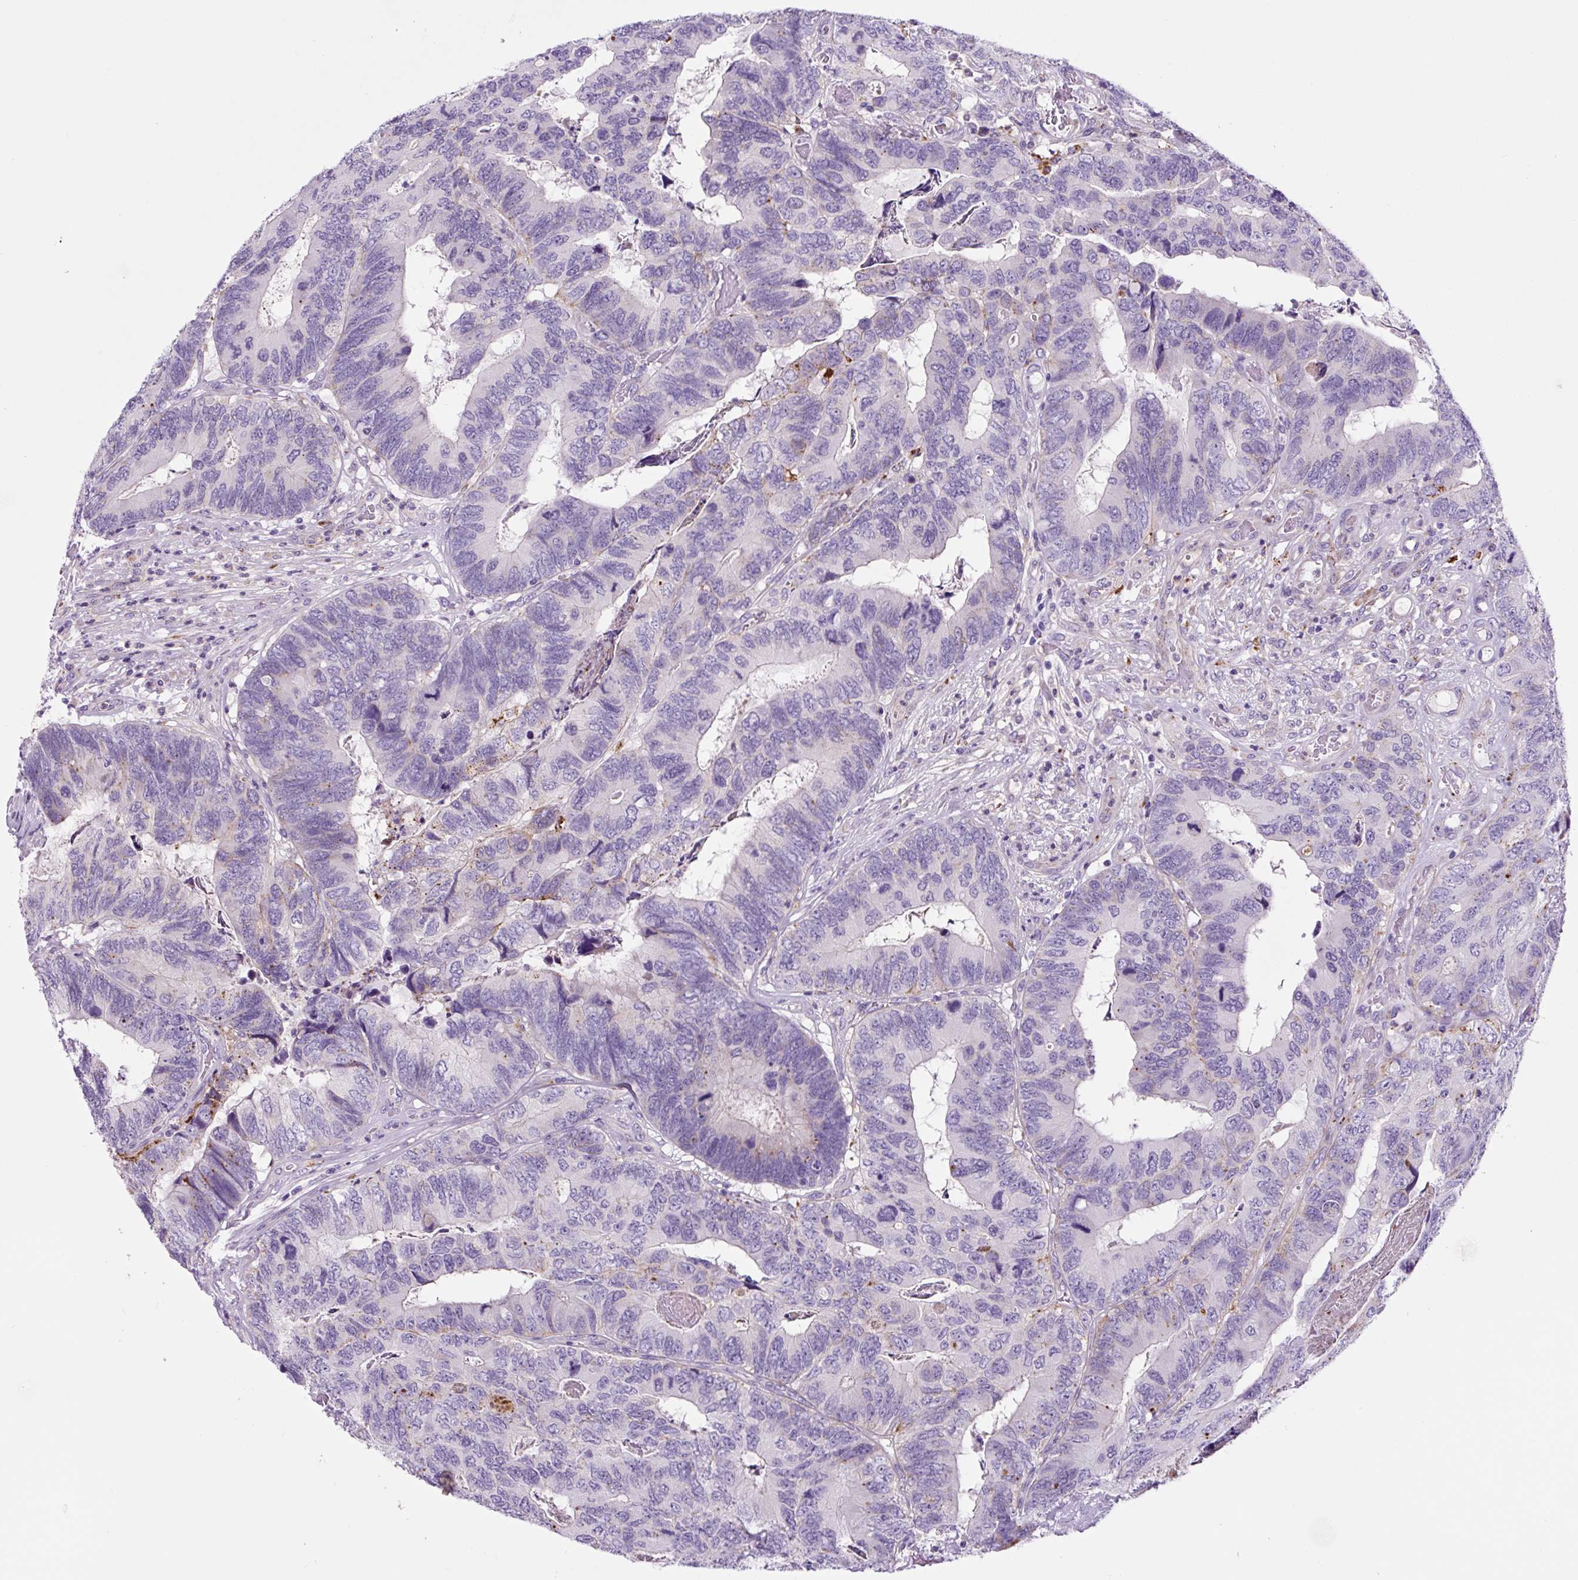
{"staining": {"intensity": "negative", "quantity": "none", "location": "none"}, "tissue": "colorectal cancer", "cell_type": "Tumor cells", "image_type": "cancer", "snomed": [{"axis": "morphology", "description": "Adenocarcinoma, NOS"}, {"axis": "topography", "description": "Colon"}], "caption": "Tumor cells show no significant protein expression in adenocarcinoma (colorectal).", "gene": "LCN10", "patient": {"sex": "female", "age": 67}}